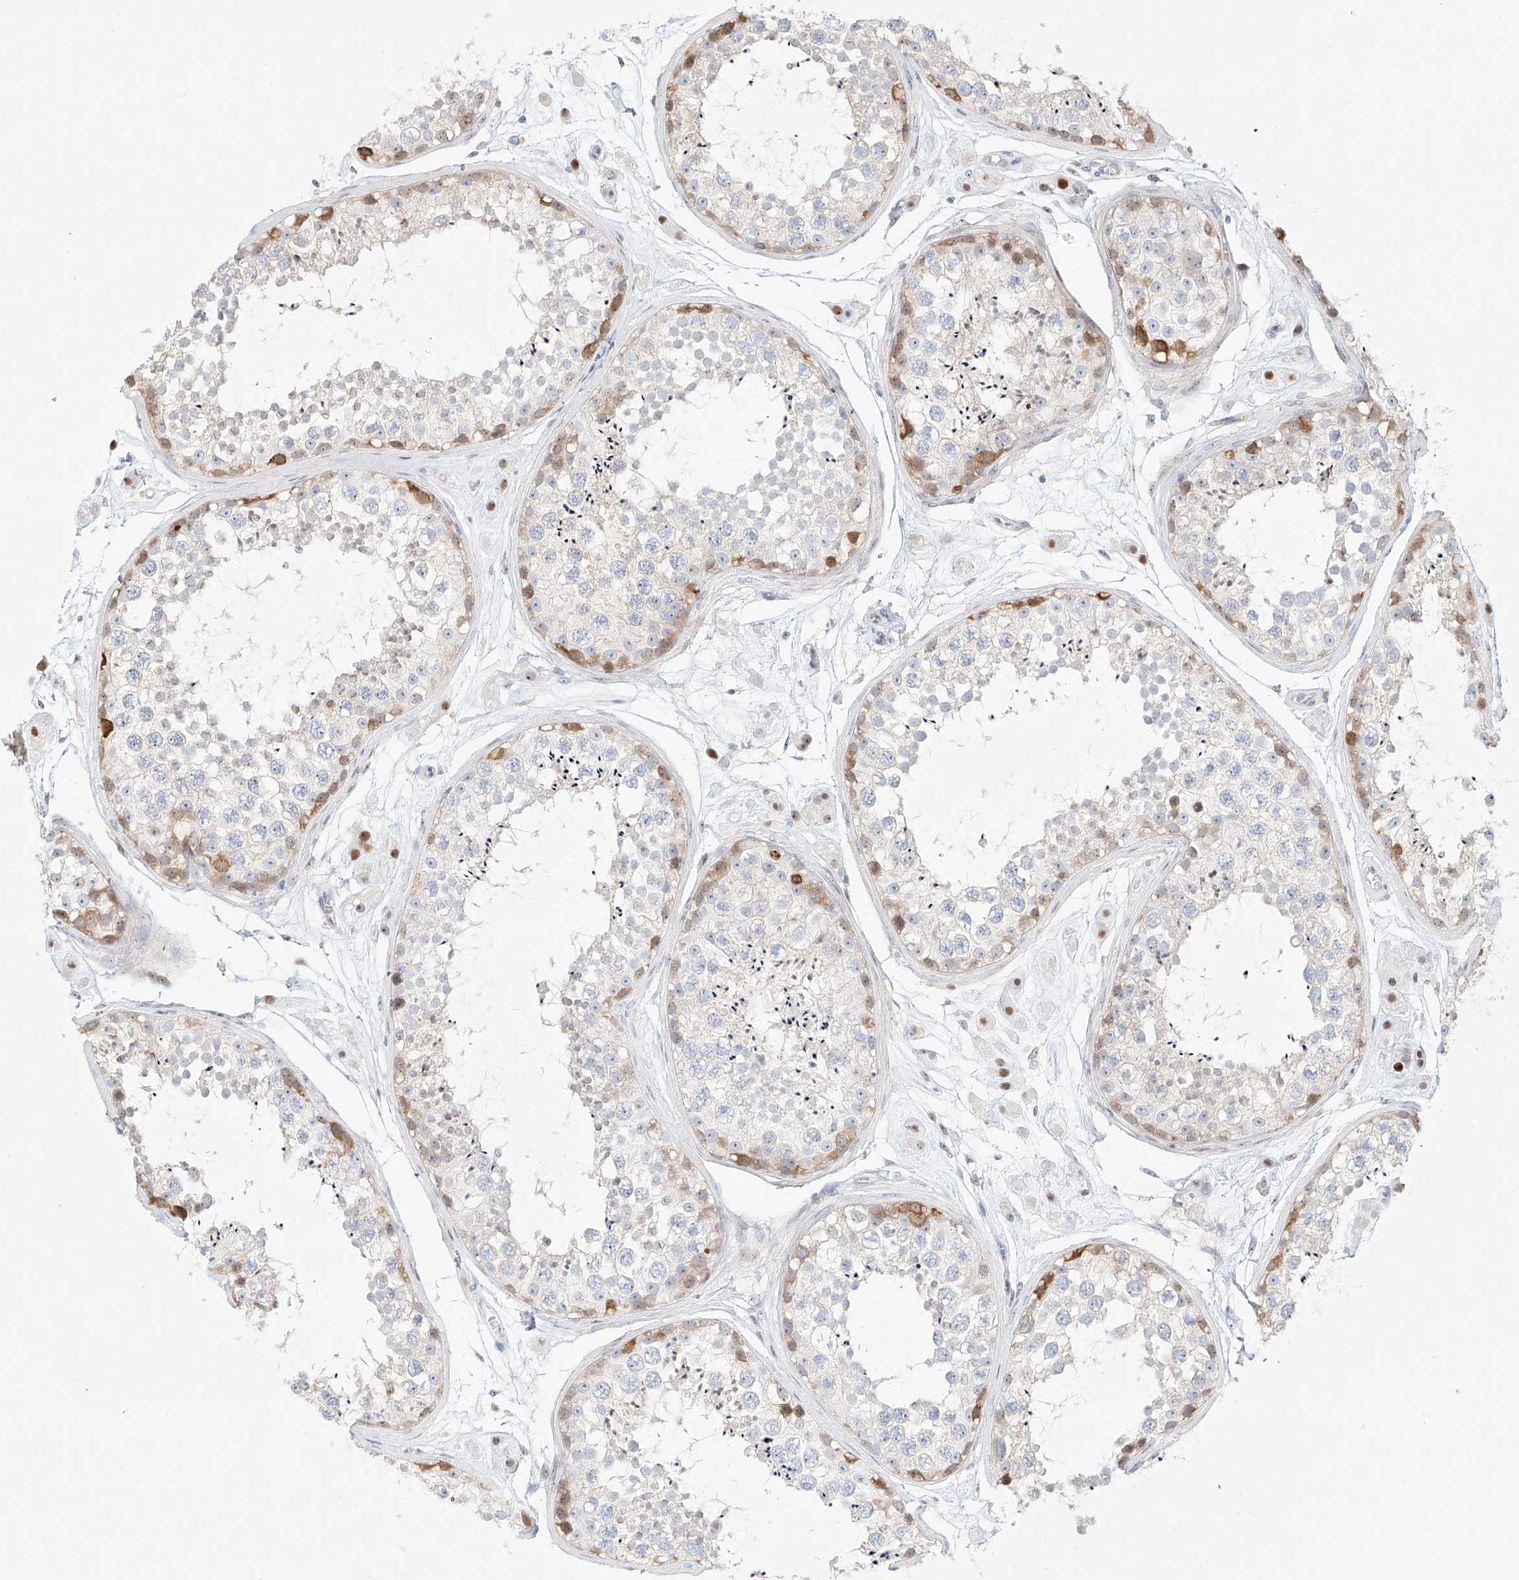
{"staining": {"intensity": "moderate", "quantity": "<25%", "location": "cytoplasmic/membranous,nuclear"}, "tissue": "testis", "cell_type": "Cells in seminiferous ducts", "image_type": "normal", "snomed": [{"axis": "morphology", "description": "Normal tissue, NOS"}, {"axis": "topography", "description": "Testis"}], "caption": "This histopathology image exhibits IHC staining of benign testis, with low moderate cytoplasmic/membranous,nuclear staining in approximately <25% of cells in seminiferous ducts.", "gene": "SNU13", "patient": {"sex": "male", "age": 25}}